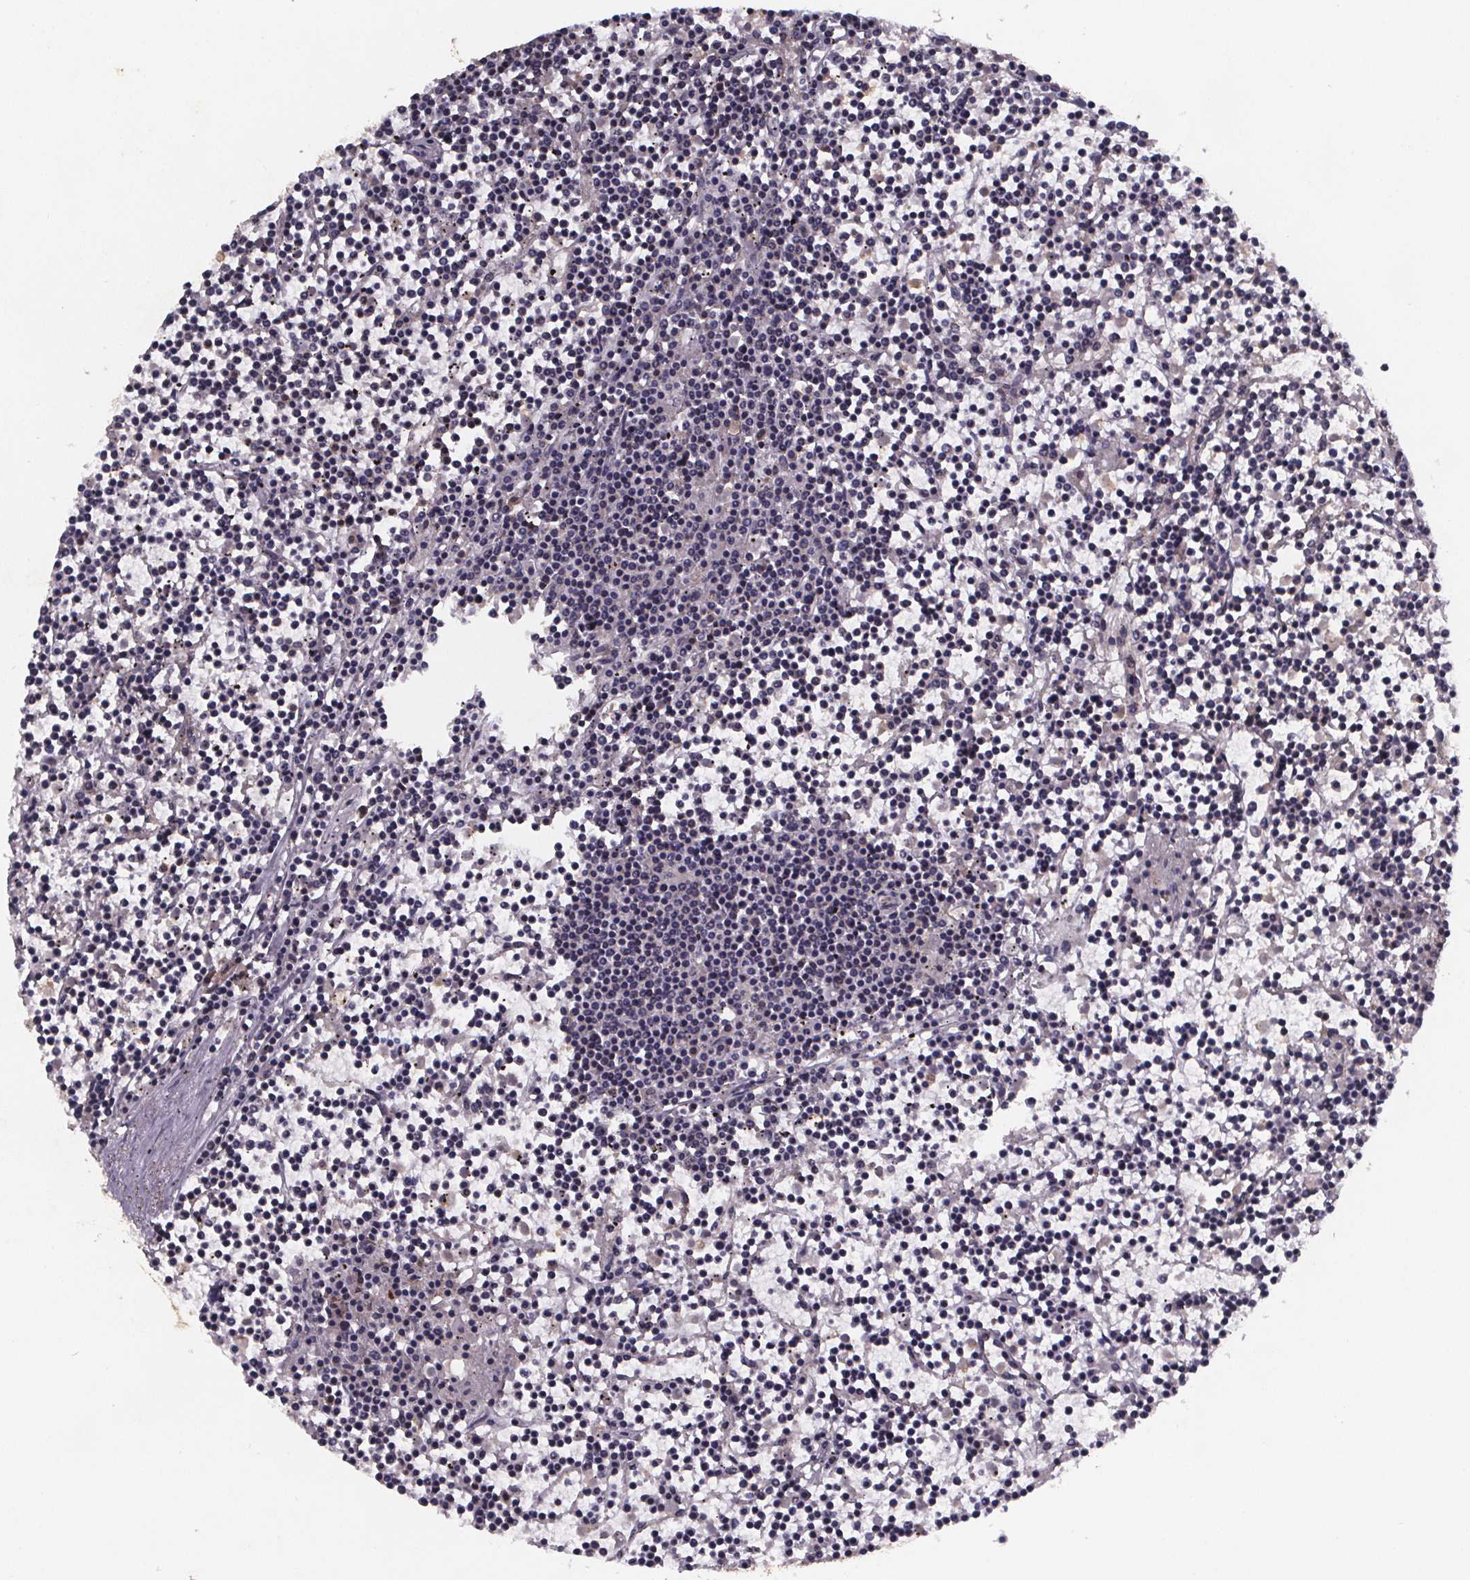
{"staining": {"intensity": "negative", "quantity": "none", "location": "none"}, "tissue": "lymphoma", "cell_type": "Tumor cells", "image_type": "cancer", "snomed": [{"axis": "morphology", "description": "Malignant lymphoma, non-Hodgkin's type, Low grade"}, {"axis": "topography", "description": "Spleen"}], "caption": "Tumor cells show no significant expression in malignant lymphoma, non-Hodgkin's type (low-grade).", "gene": "PIERCE2", "patient": {"sex": "female", "age": 19}}